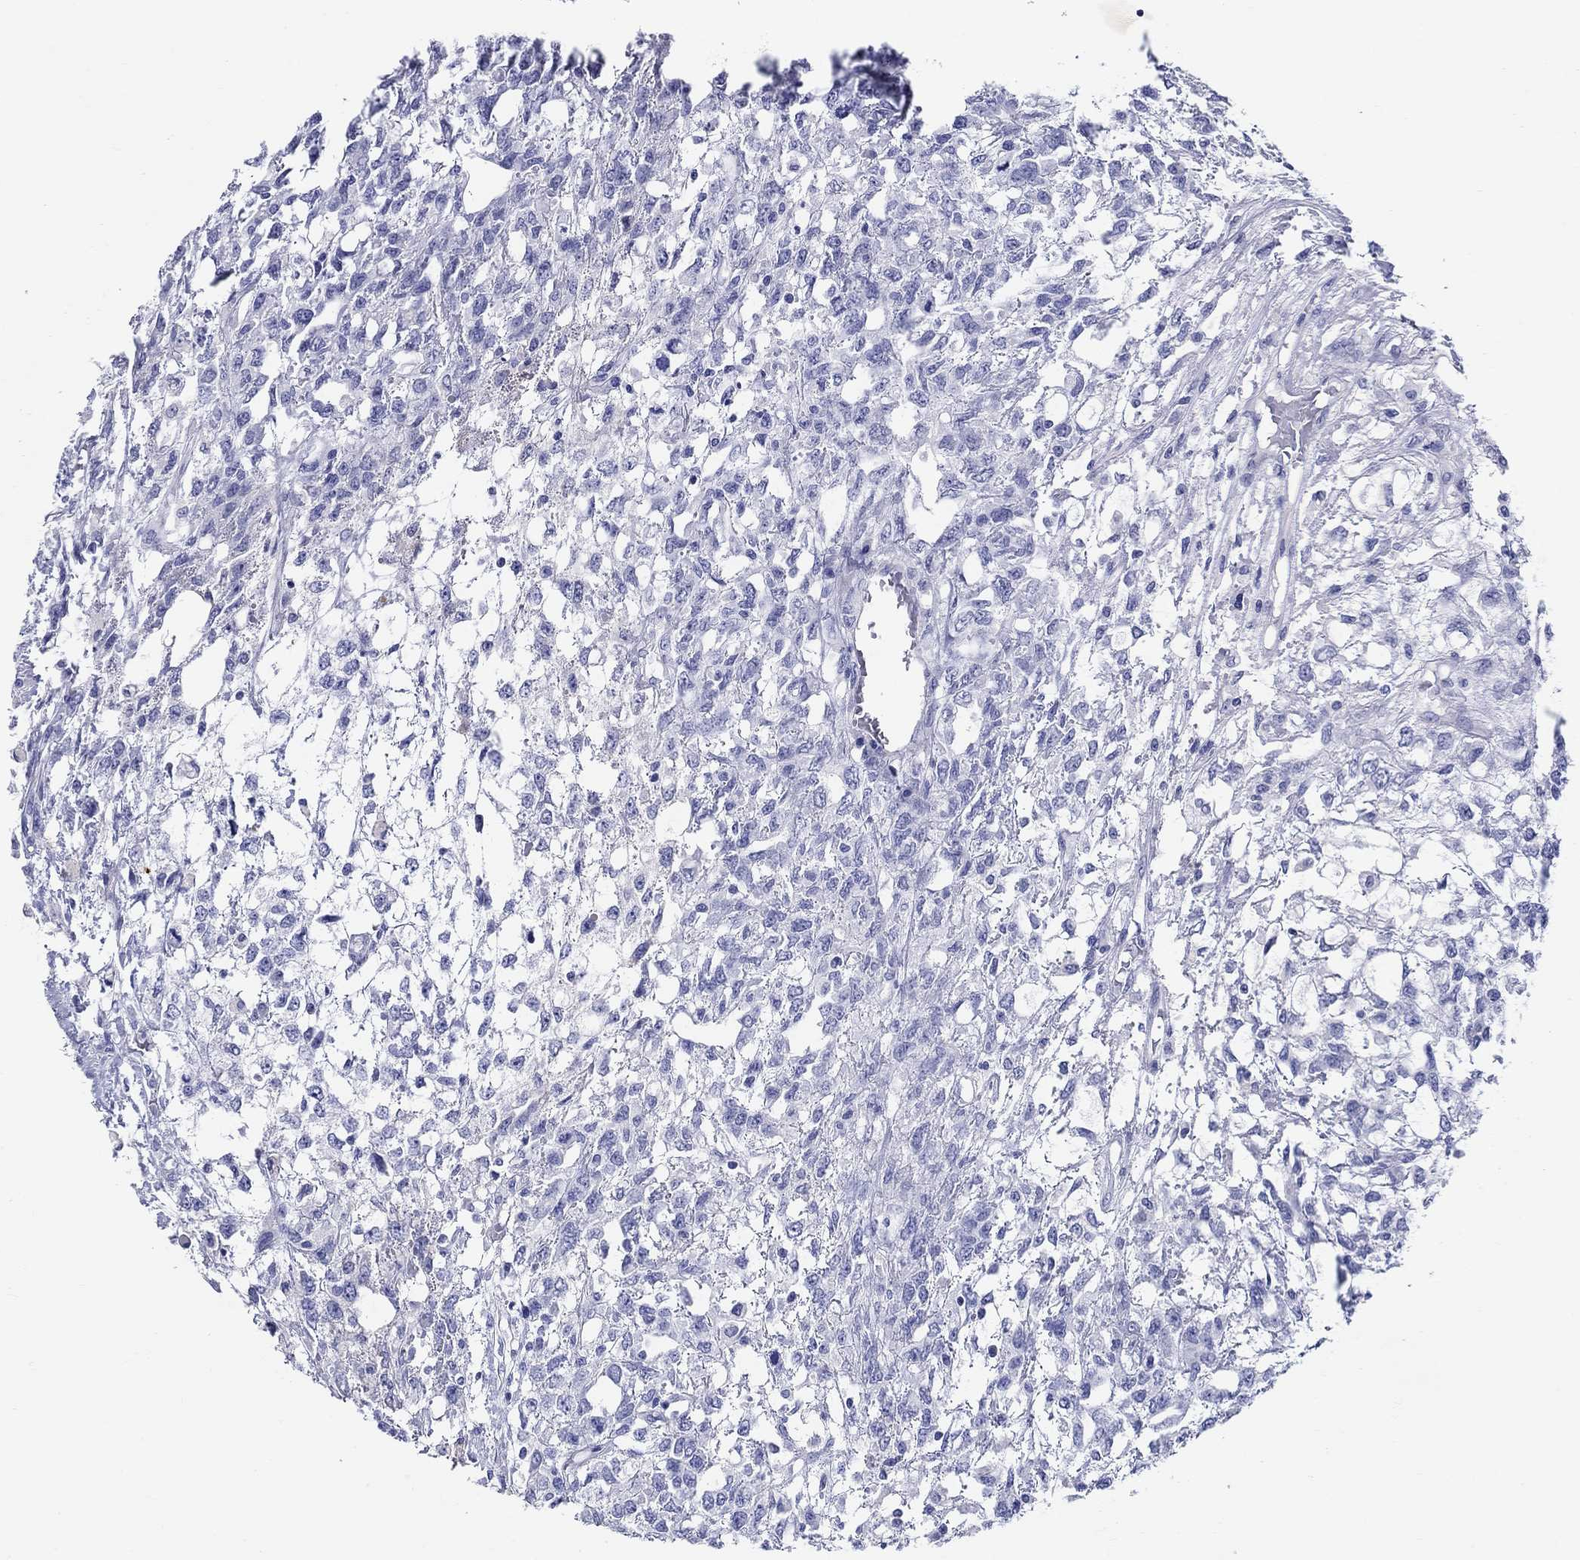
{"staining": {"intensity": "negative", "quantity": "none", "location": "none"}, "tissue": "testis cancer", "cell_type": "Tumor cells", "image_type": "cancer", "snomed": [{"axis": "morphology", "description": "Seminoma, NOS"}, {"axis": "topography", "description": "Testis"}], "caption": "Tumor cells are negative for protein expression in human testis seminoma. (DAB immunohistochemistry (IHC) with hematoxylin counter stain).", "gene": "CRYGS", "patient": {"sex": "male", "age": 52}}